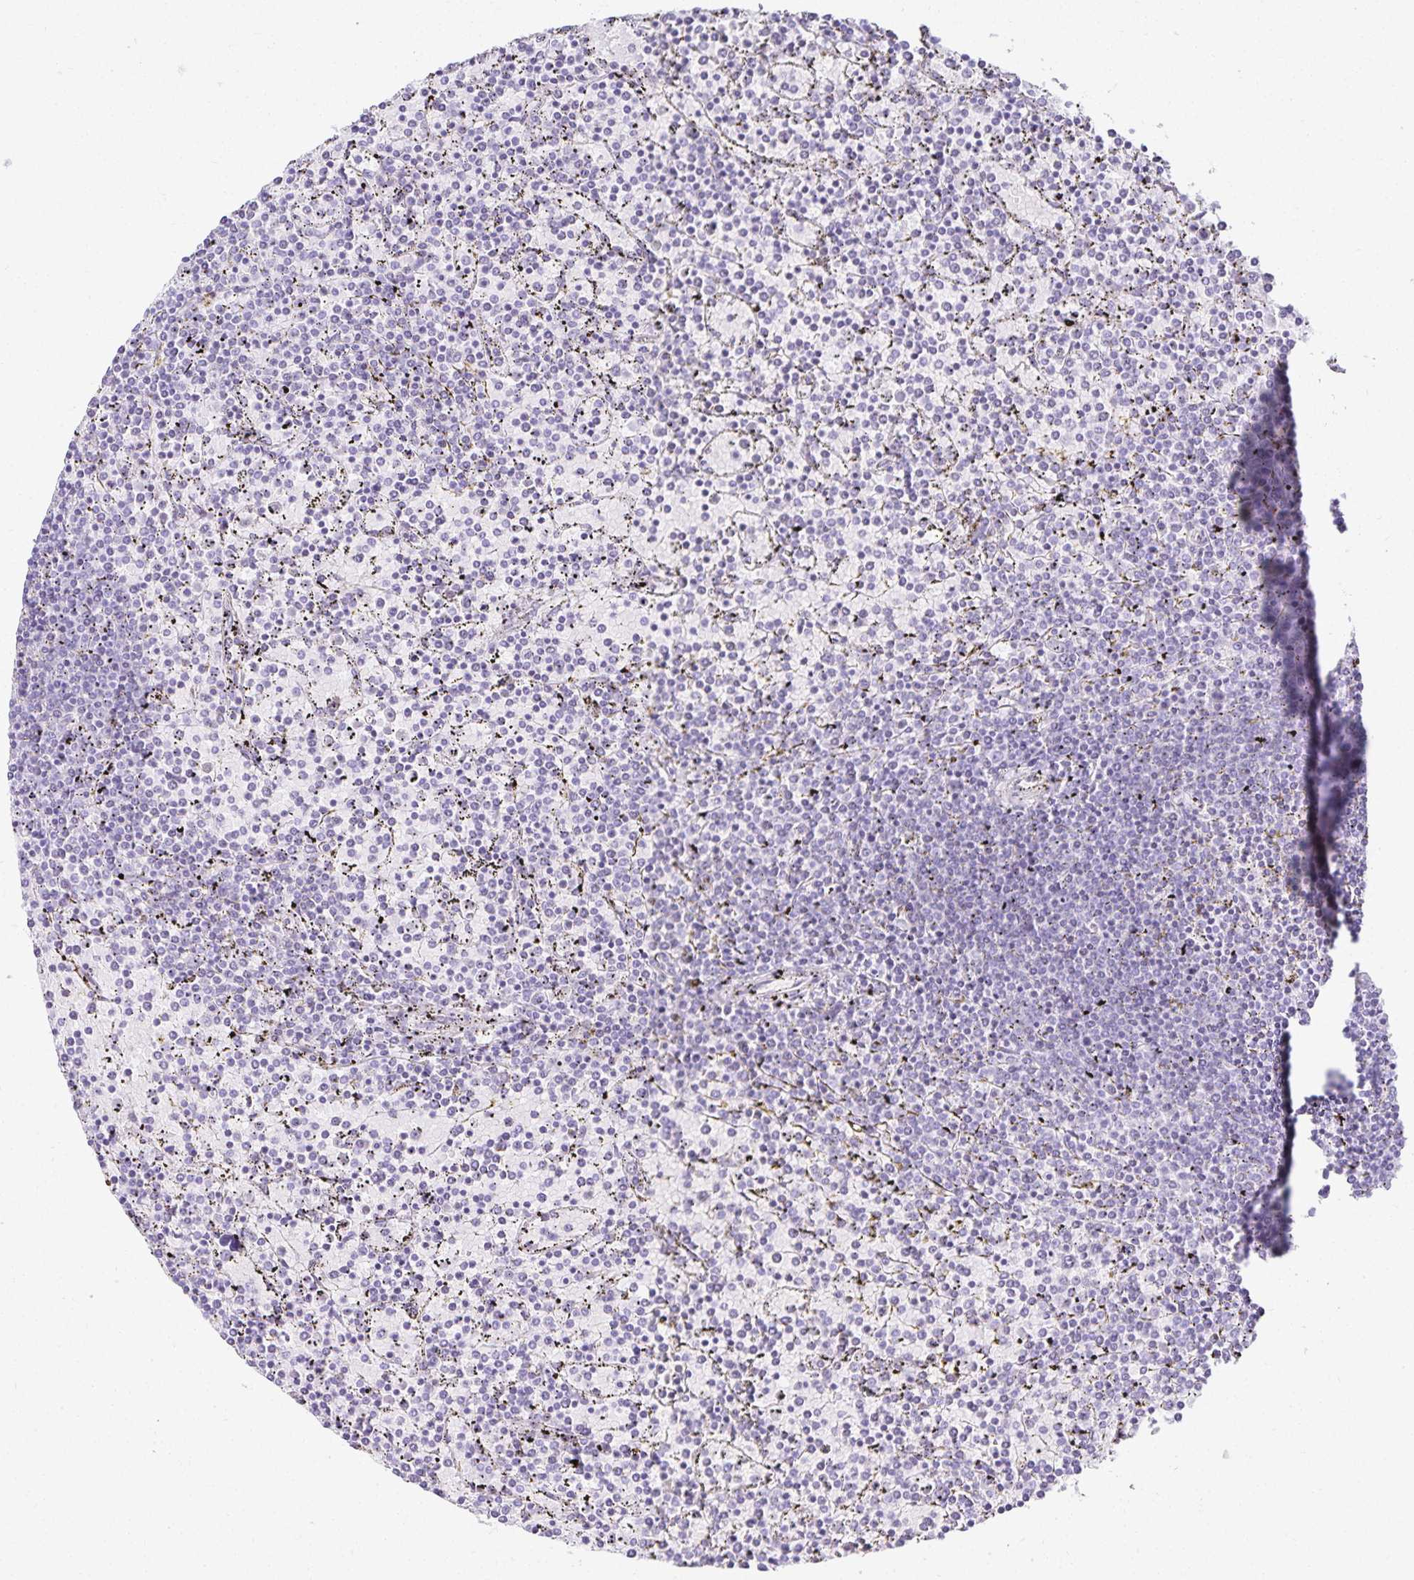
{"staining": {"intensity": "negative", "quantity": "none", "location": "none"}, "tissue": "lymphoma", "cell_type": "Tumor cells", "image_type": "cancer", "snomed": [{"axis": "morphology", "description": "Malignant lymphoma, non-Hodgkin's type, Low grade"}, {"axis": "topography", "description": "Spleen"}], "caption": "Immunohistochemistry (IHC) micrograph of neoplastic tissue: human lymphoma stained with DAB (3,3'-diaminobenzidine) demonstrates no significant protein positivity in tumor cells.", "gene": "GP2", "patient": {"sex": "female", "age": 77}}